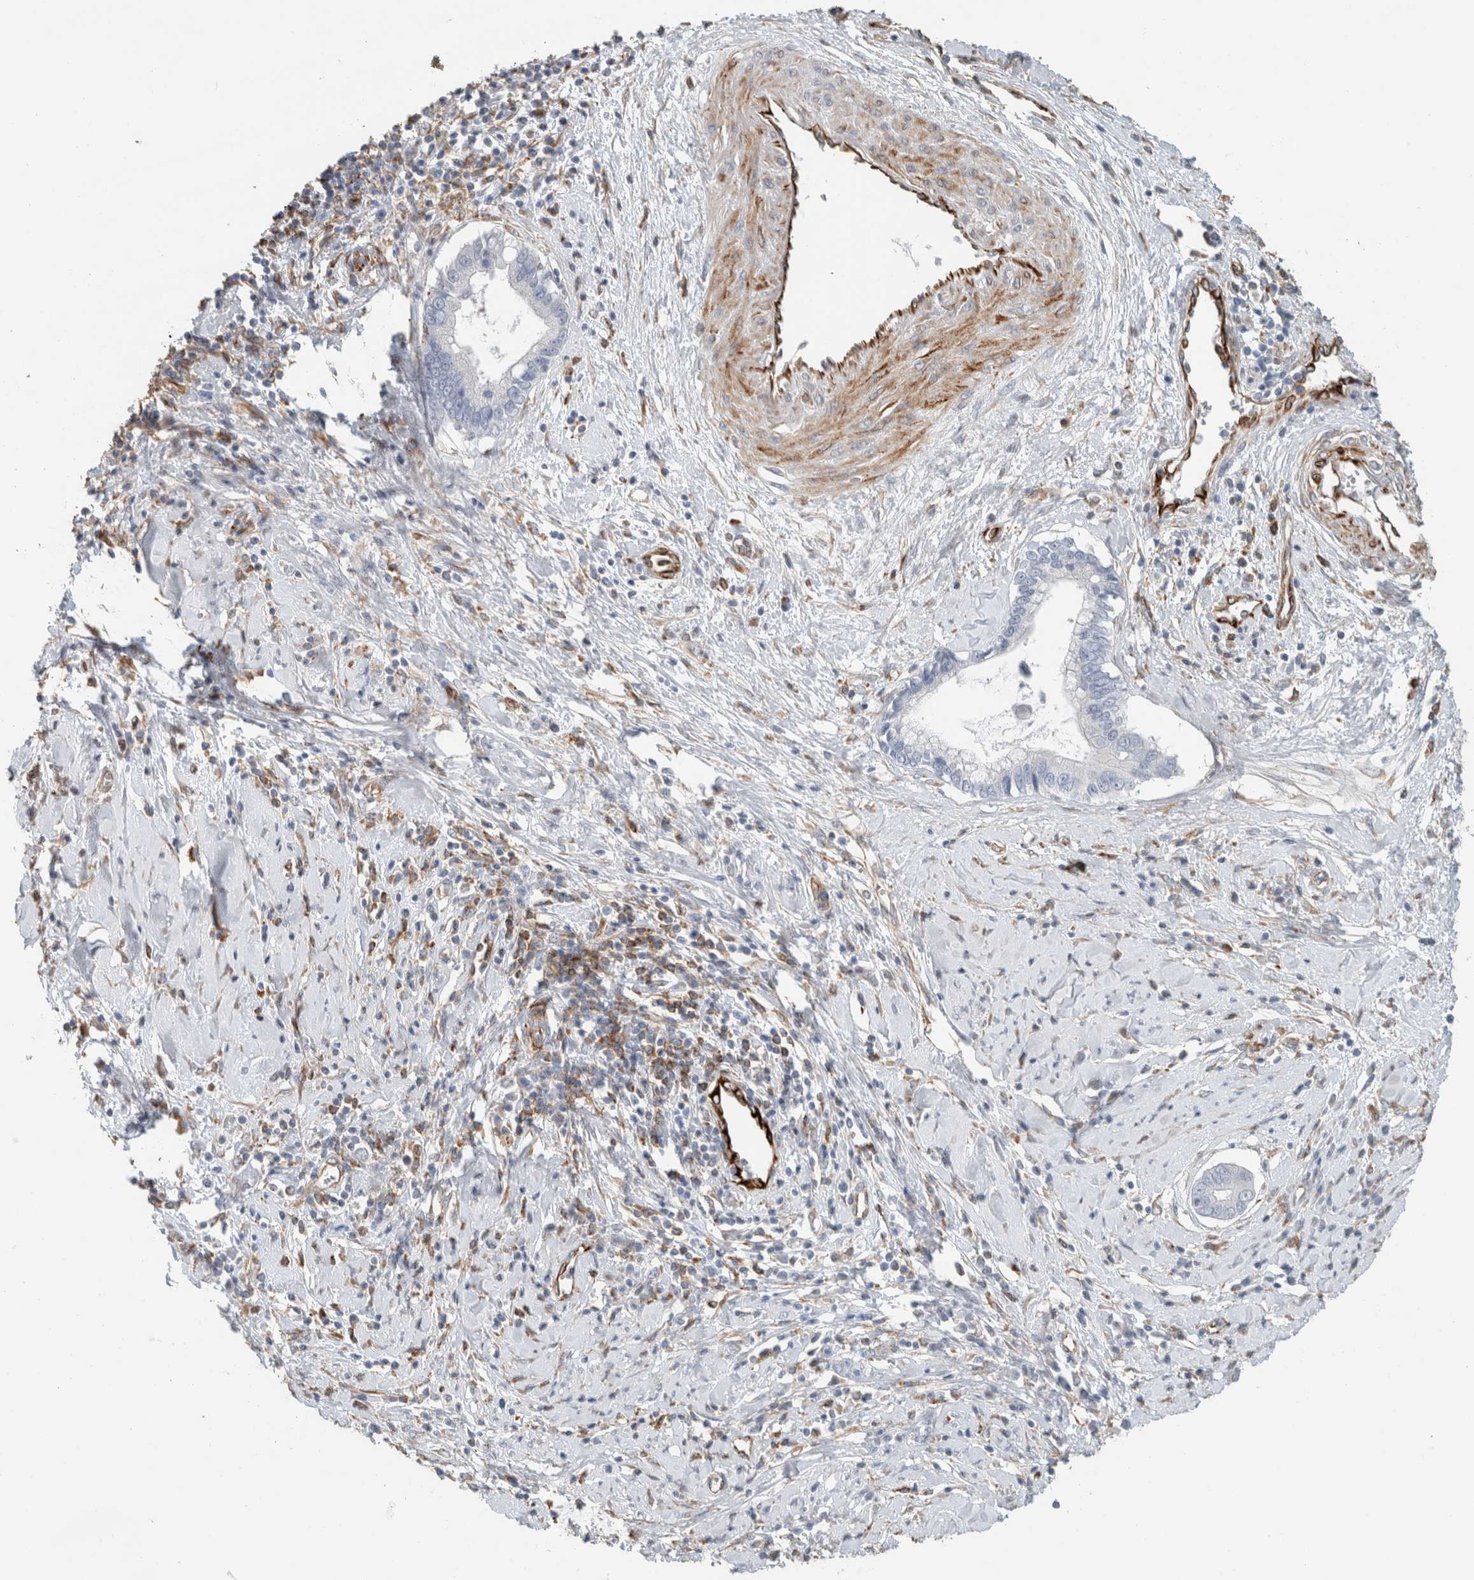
{"staining": {"intensity": "negative", "quantity": "none", "location": "none"}, "tissue": "cervical cancer", "cell_type": "Tumor cells", "image_type": "cancer", "snomed": [{"axis": "morphology", "description": "Adenocarcinoma, NOS"}, {"axis": "topography", "description": "Cervix"}], "caption": "Immunohistochemical staining of adenocarcinoma (cervical) shows no significant positivity in tumor cells.", "gene": "LY86", "patient": {"sex": "female", "age": 44}}